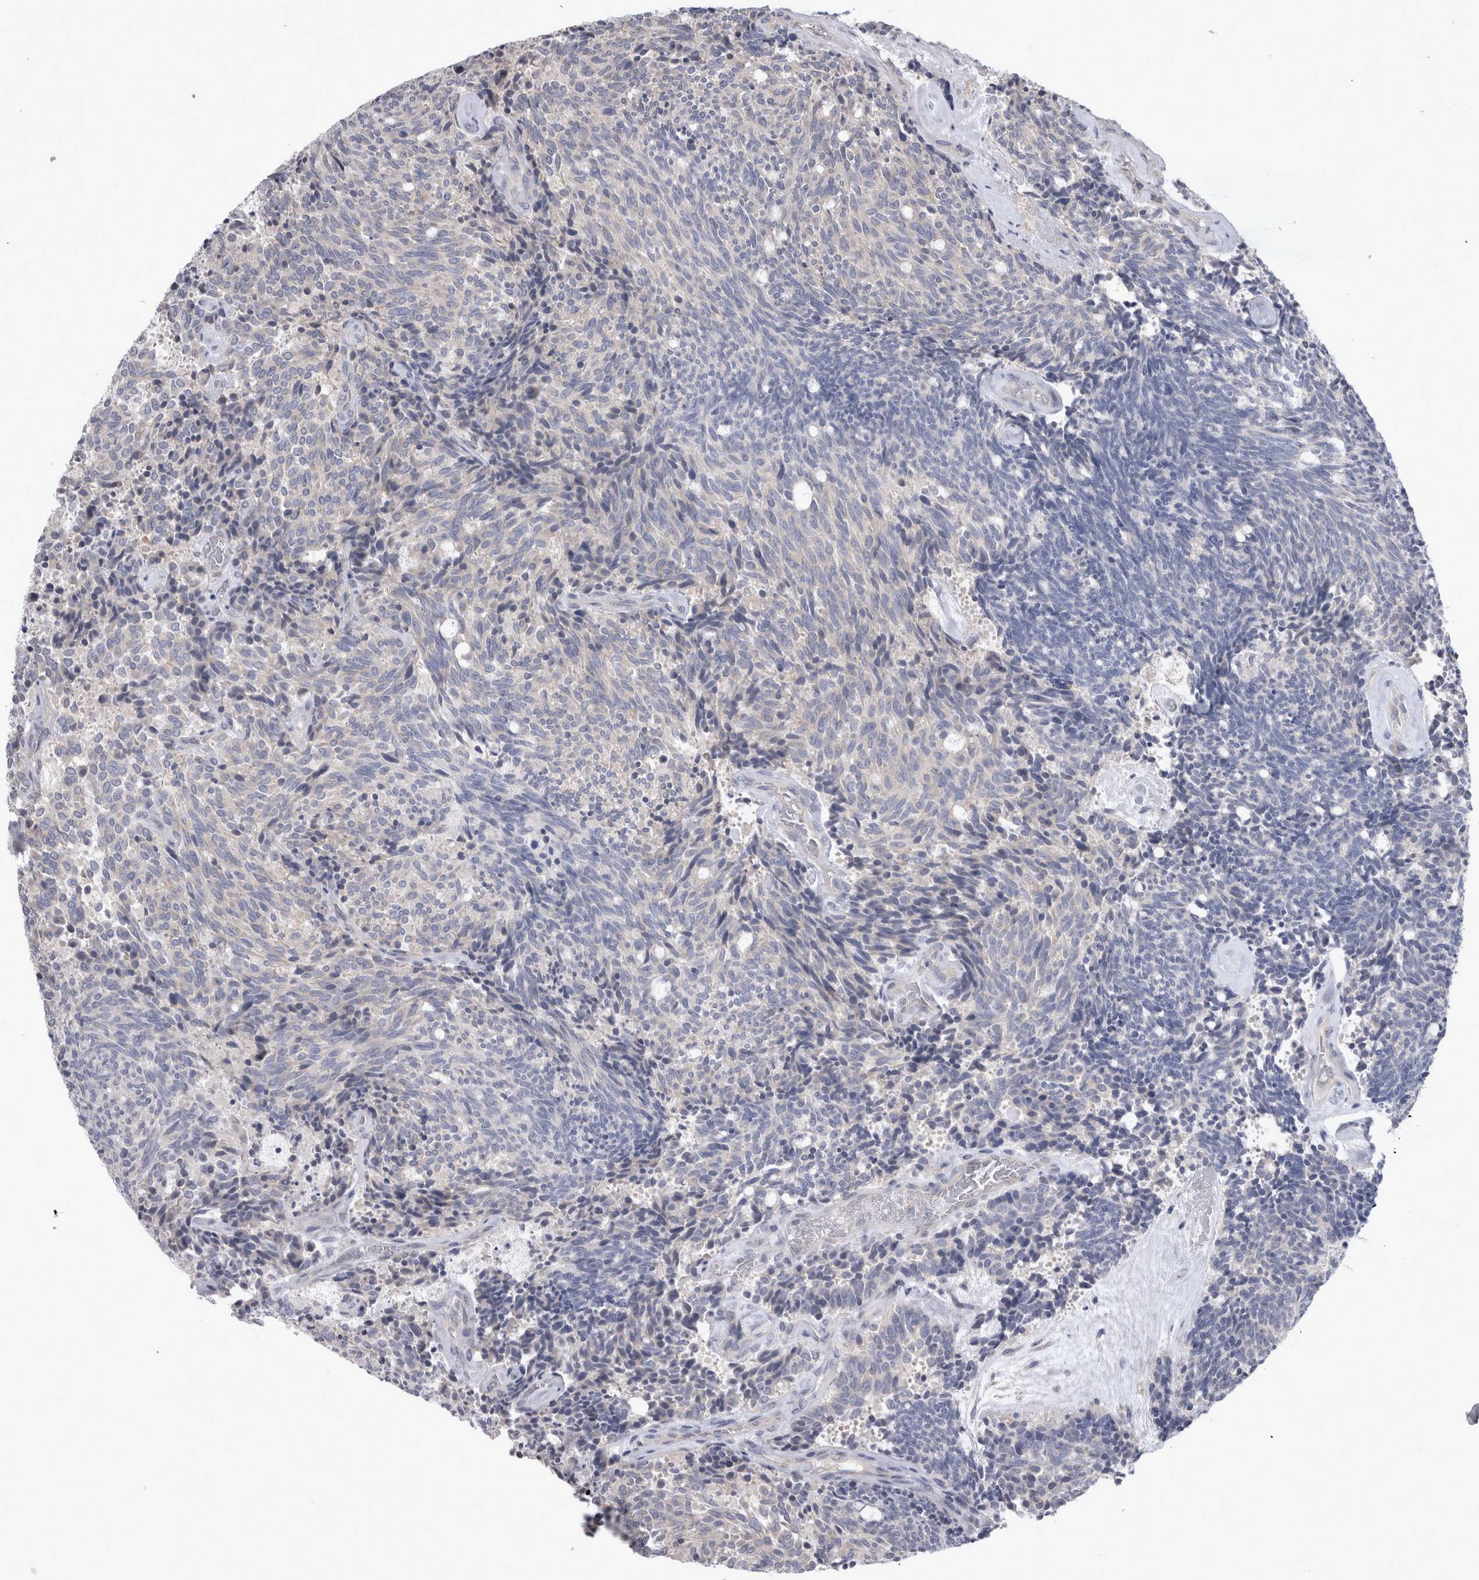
{"staining": {"intensity": "negative", "quantity": "none", "location": "none"}, "tissue": "carcinoid", "cell_type": "Tumor cells", "image_type": "cancer", "snomed": [{"axis": "morphology", "description": "Carcinoid, malignant, NOS"}, {"axis": "topography", "description": "Pancreas"}], "caption": "This is an IHC image of human carcinoid. There is no staining in tumor cells.", "gene": "LRRC40", "patient": {"sex": "female", "age": 54}}